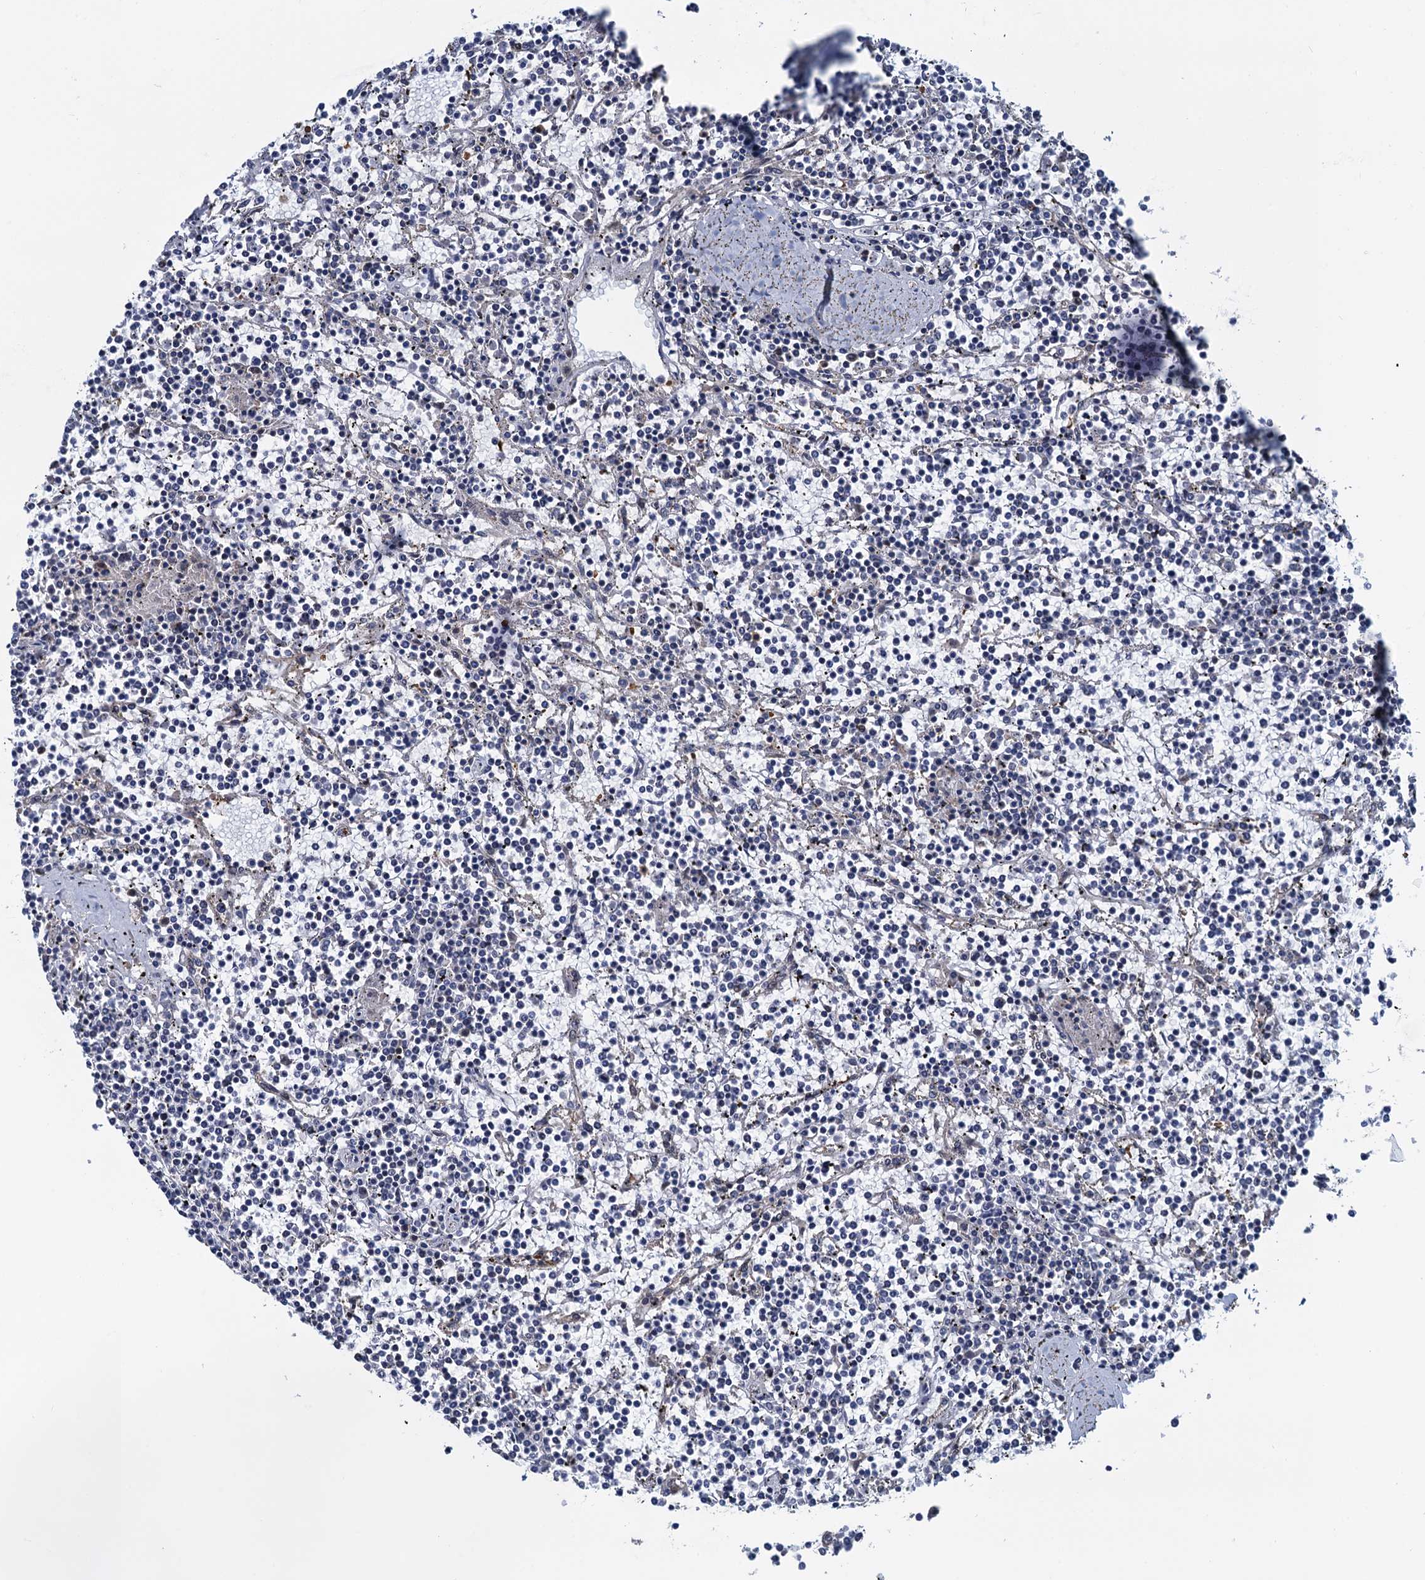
{"staining": {"intensity": "negative", "quantity": "none", "location": "none"}, "tissue": "lymphoma", "cell_type": "Tumor cells", "image_type": "cancer", "snomed": [{"axis": "morphology", "description": "Malignant lymphoma, non-Hodgkin's type, Low grade"}, {"axis": "topography", "description": "Spleen"}], "caption": "This image is of malignant lymphoma, non-Hodgkin's type (low-grade) stained with immunohistochemistry (IHC) to label a protein in brown with the nuclei are counter-stained blue. There is no positivity in tumor cells.", "gene": "RNF125", "patient": {"sex": "female", "age": 19}}